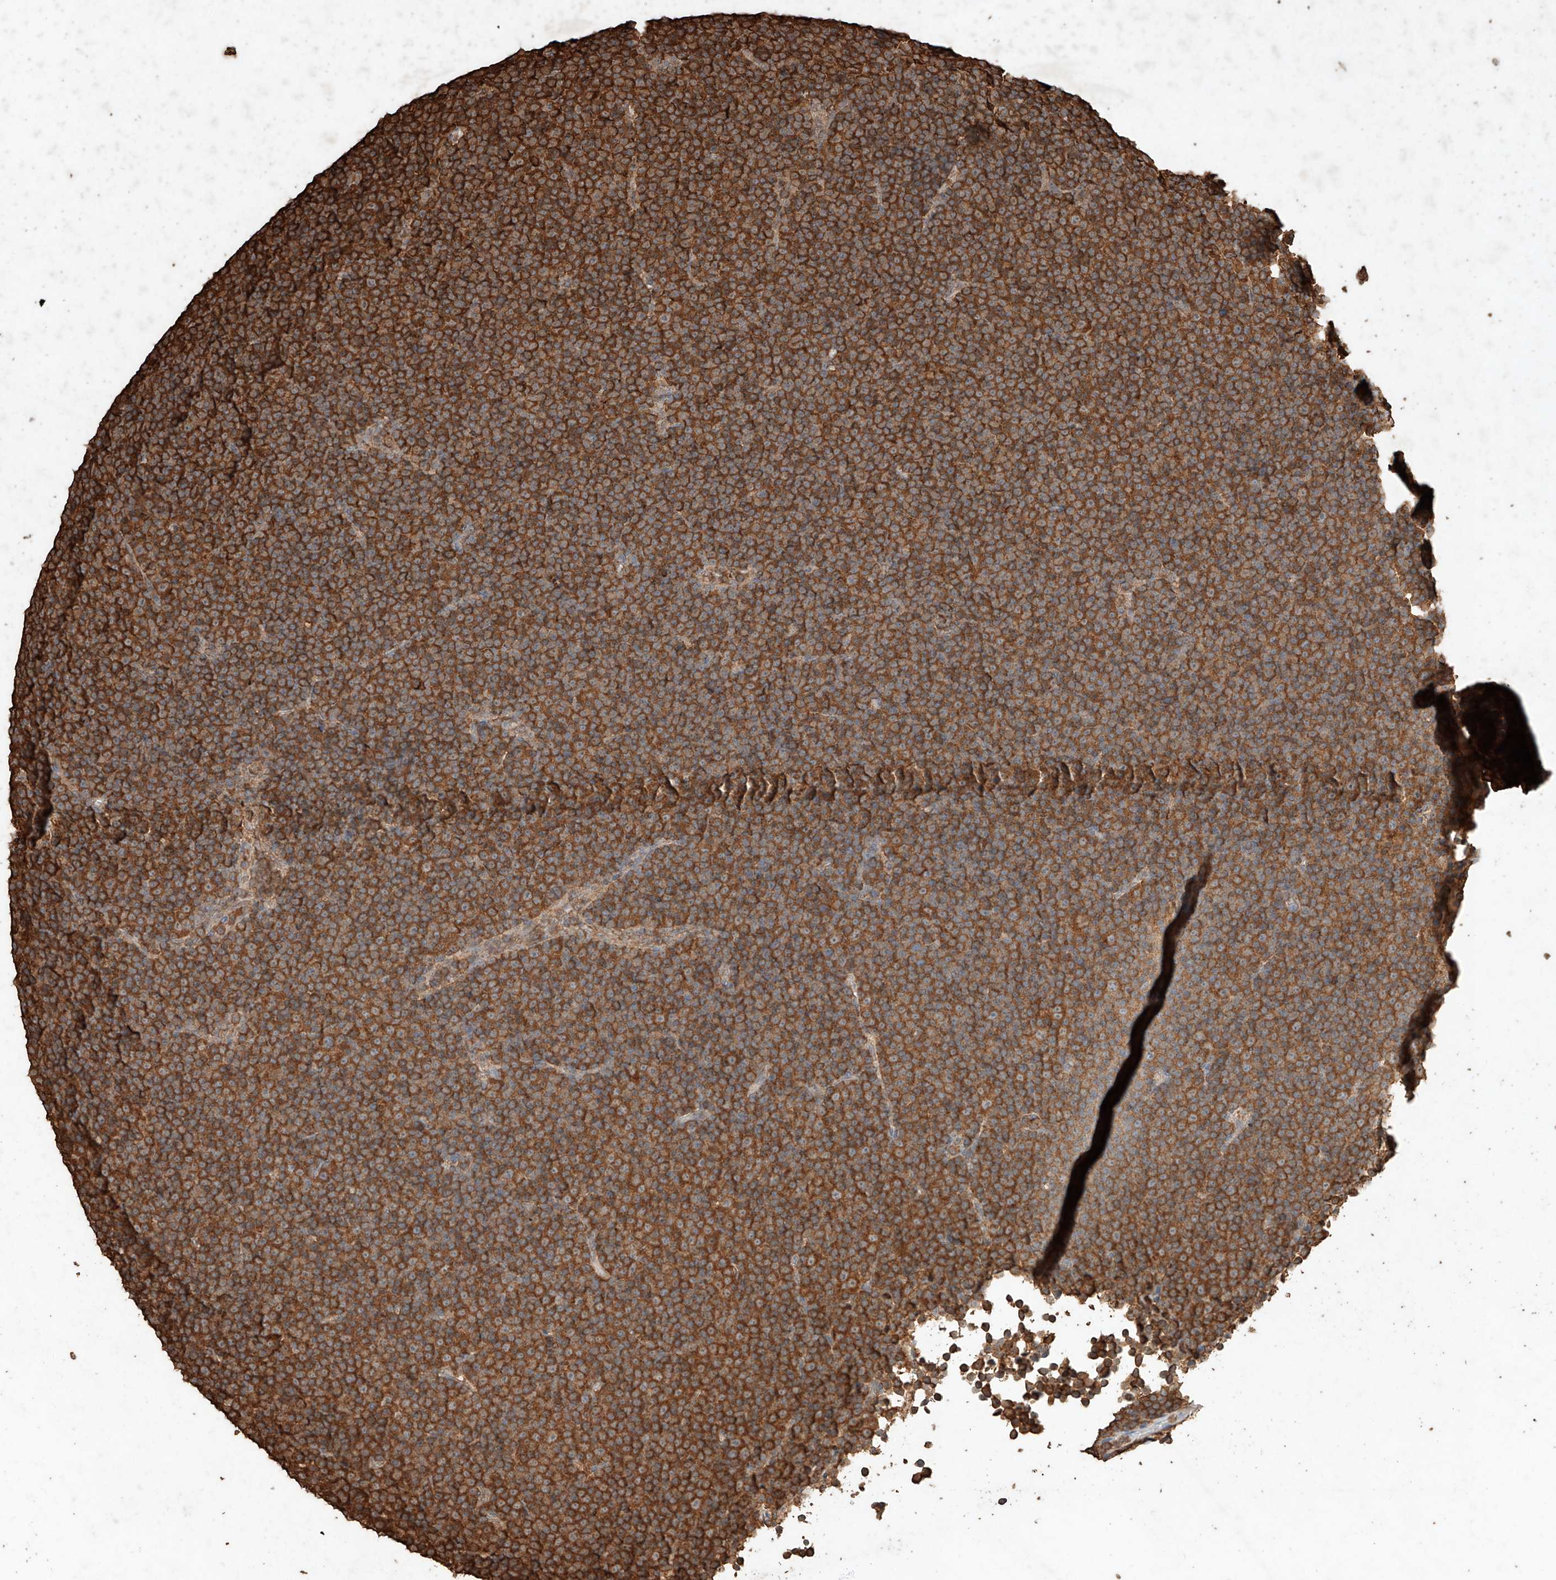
{"staining": {"intensity": "strong", "quantity": ">75%", "location": "cytoplasmic/membranous"}, "tissue": "lymphoma", "cell_type": "Tumor cells", "image_type": "cancer", "snomed": [{"axis": "morphology", "description": "Malignant lymphoma, non-Hodgkin's type, Low grade"}, {"axis": "topography", "description": "Lymph node"}], "caption": "Protein analysis of lymphoma tissue reveals strong cytoplasmic/membranous staining in about >75% of tumor cells.", "gene": "M6PR", "patient": {"sex": "female", "age": 67}}